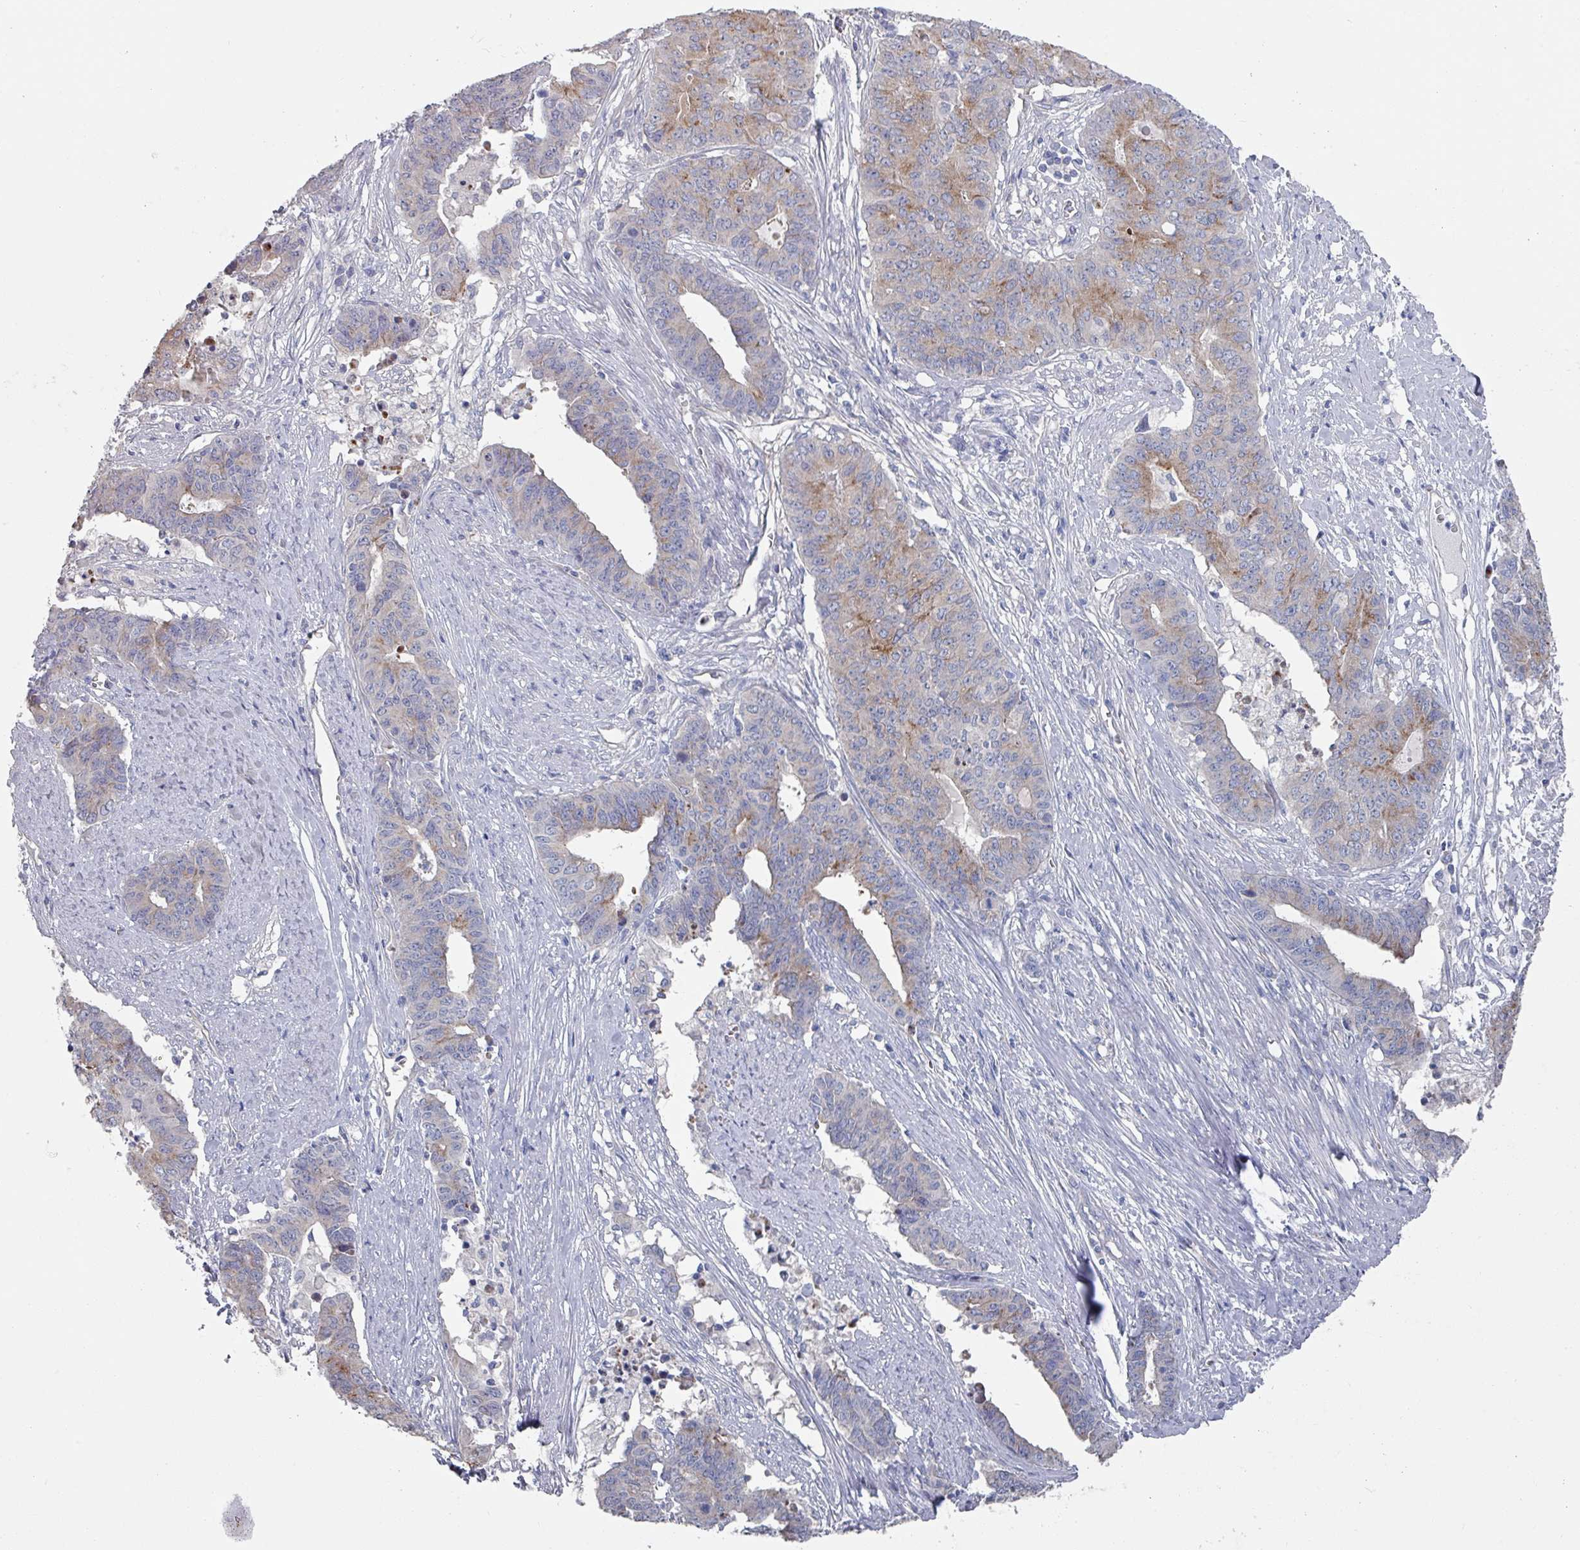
{"staining": {"intensity": "moderate", "quantity": "25%-75%", "location": "cytoplasmic/membranous"}, "tissue": "endometrial cancer", "cell_type": "Tumor cells", "image_type": "cancer", "snomed": [{"axis": "morphology", "description": "Adenocarcinoma, NOS"}, {"axis": "topography", "description": "Endometrium"}], "caption": "Adenocarcinoma (endometrial) stained with IHC exhibits moderate cytoplasmic/membranous positivity in approximately 25%-75% of tumor cells.", "gene": "EFL1", "patient": {"sex": "female", "age": 59}}